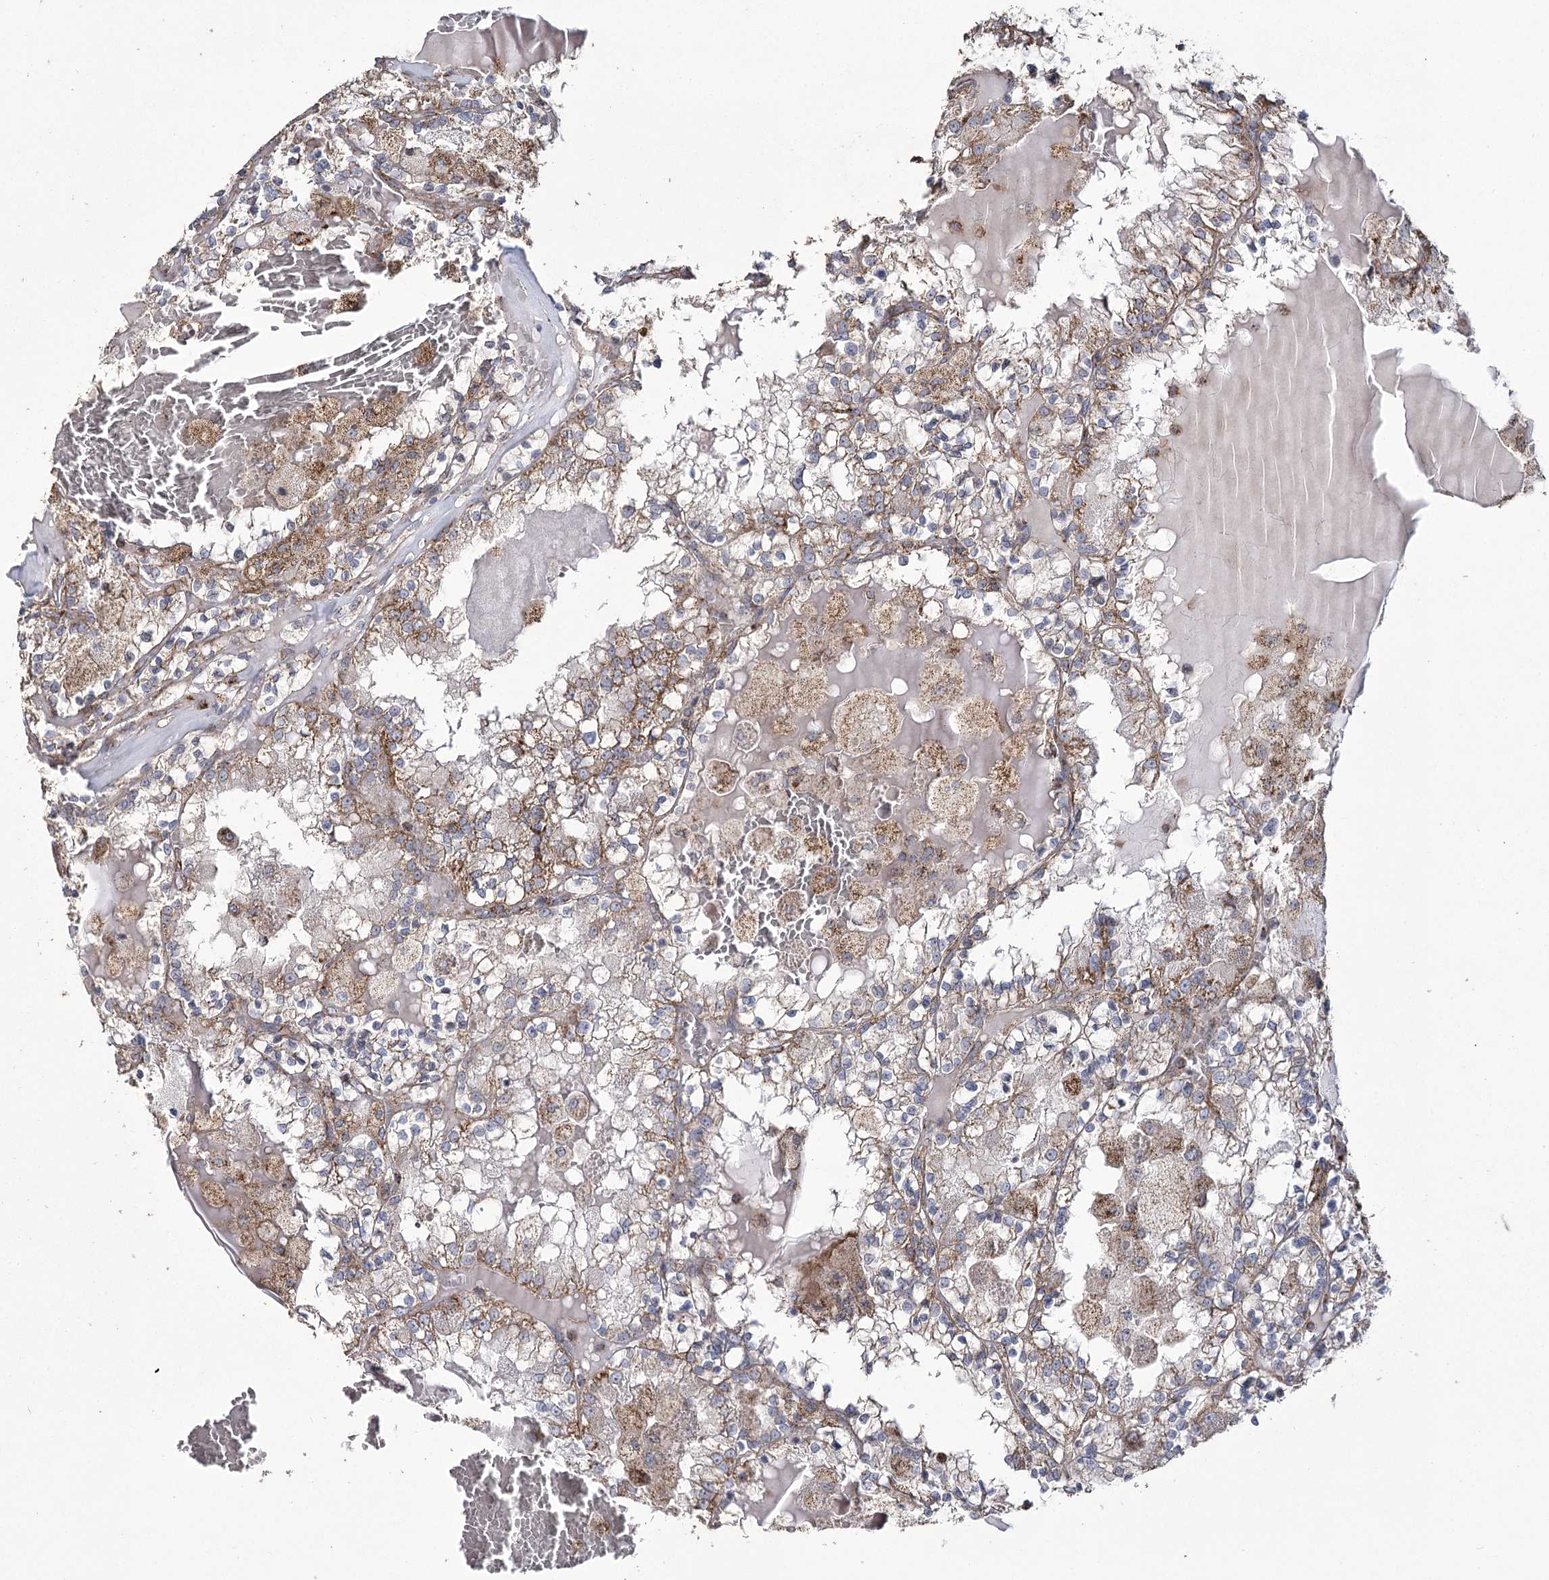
{"staining": {"intensity": "moderate", "quantity": "25%-75%", "location": "cytoplasmic/membranous"}, "tissue": "renal cancer", "cell_type": "Tumor cells", "image_type": "cancer", "snomed": [{"axis": "morphology", "description": "Adenocarcinoma, NOS"}, {"axis": "topography", "description": "Kidney"}], "caption": "Renal cancer (adenocarcinoma) stained with a brown dye exhibits moderate cytoplasmic/membranous positive expression in about 25%-75% of tumor cells.", "gene": "RANBP3L", "patient": {"sex": "female", "age": 56}}